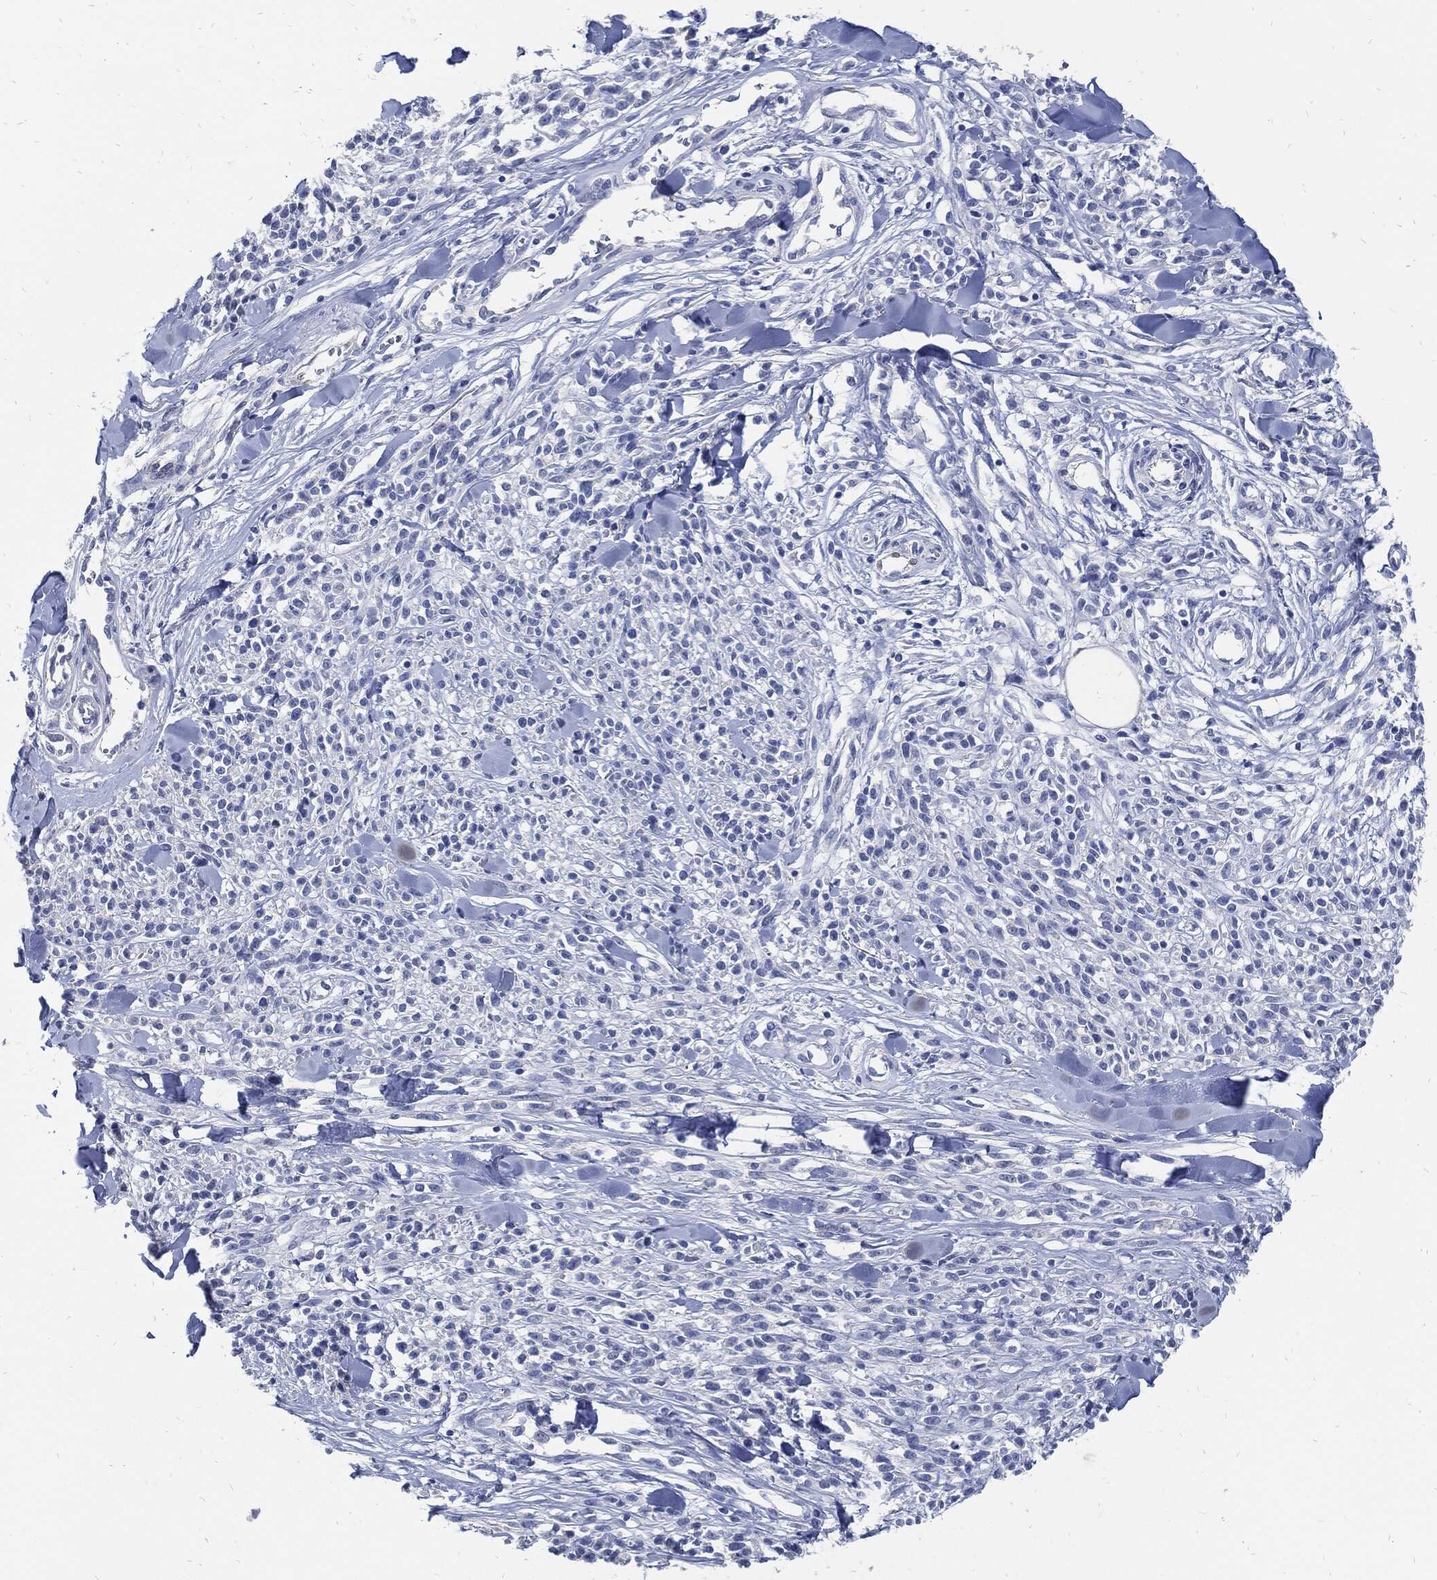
{"staining": {"intensity": "negative", "quantity": "none", "location": "none"}, "tissue": "melanoma", "cell_type": "Tumor cells", "image_type": "cancer", "snomed": [{"axis": "morphology", "description": "Malignant melanoma, NOS"}, {"axis": "topography", "description": "Skin"}, {"axis": "topography", "description": "Skin of trunk"}], "caption": "This micrograph is of melanoma stained with immunohistochemistry (IHC) to label a protein in brown with the nuclei are counter-stained blue. There is no positivity in tumor cells.", "gene": "FABP4", "patient": {"sex": "male", "age": 74}}